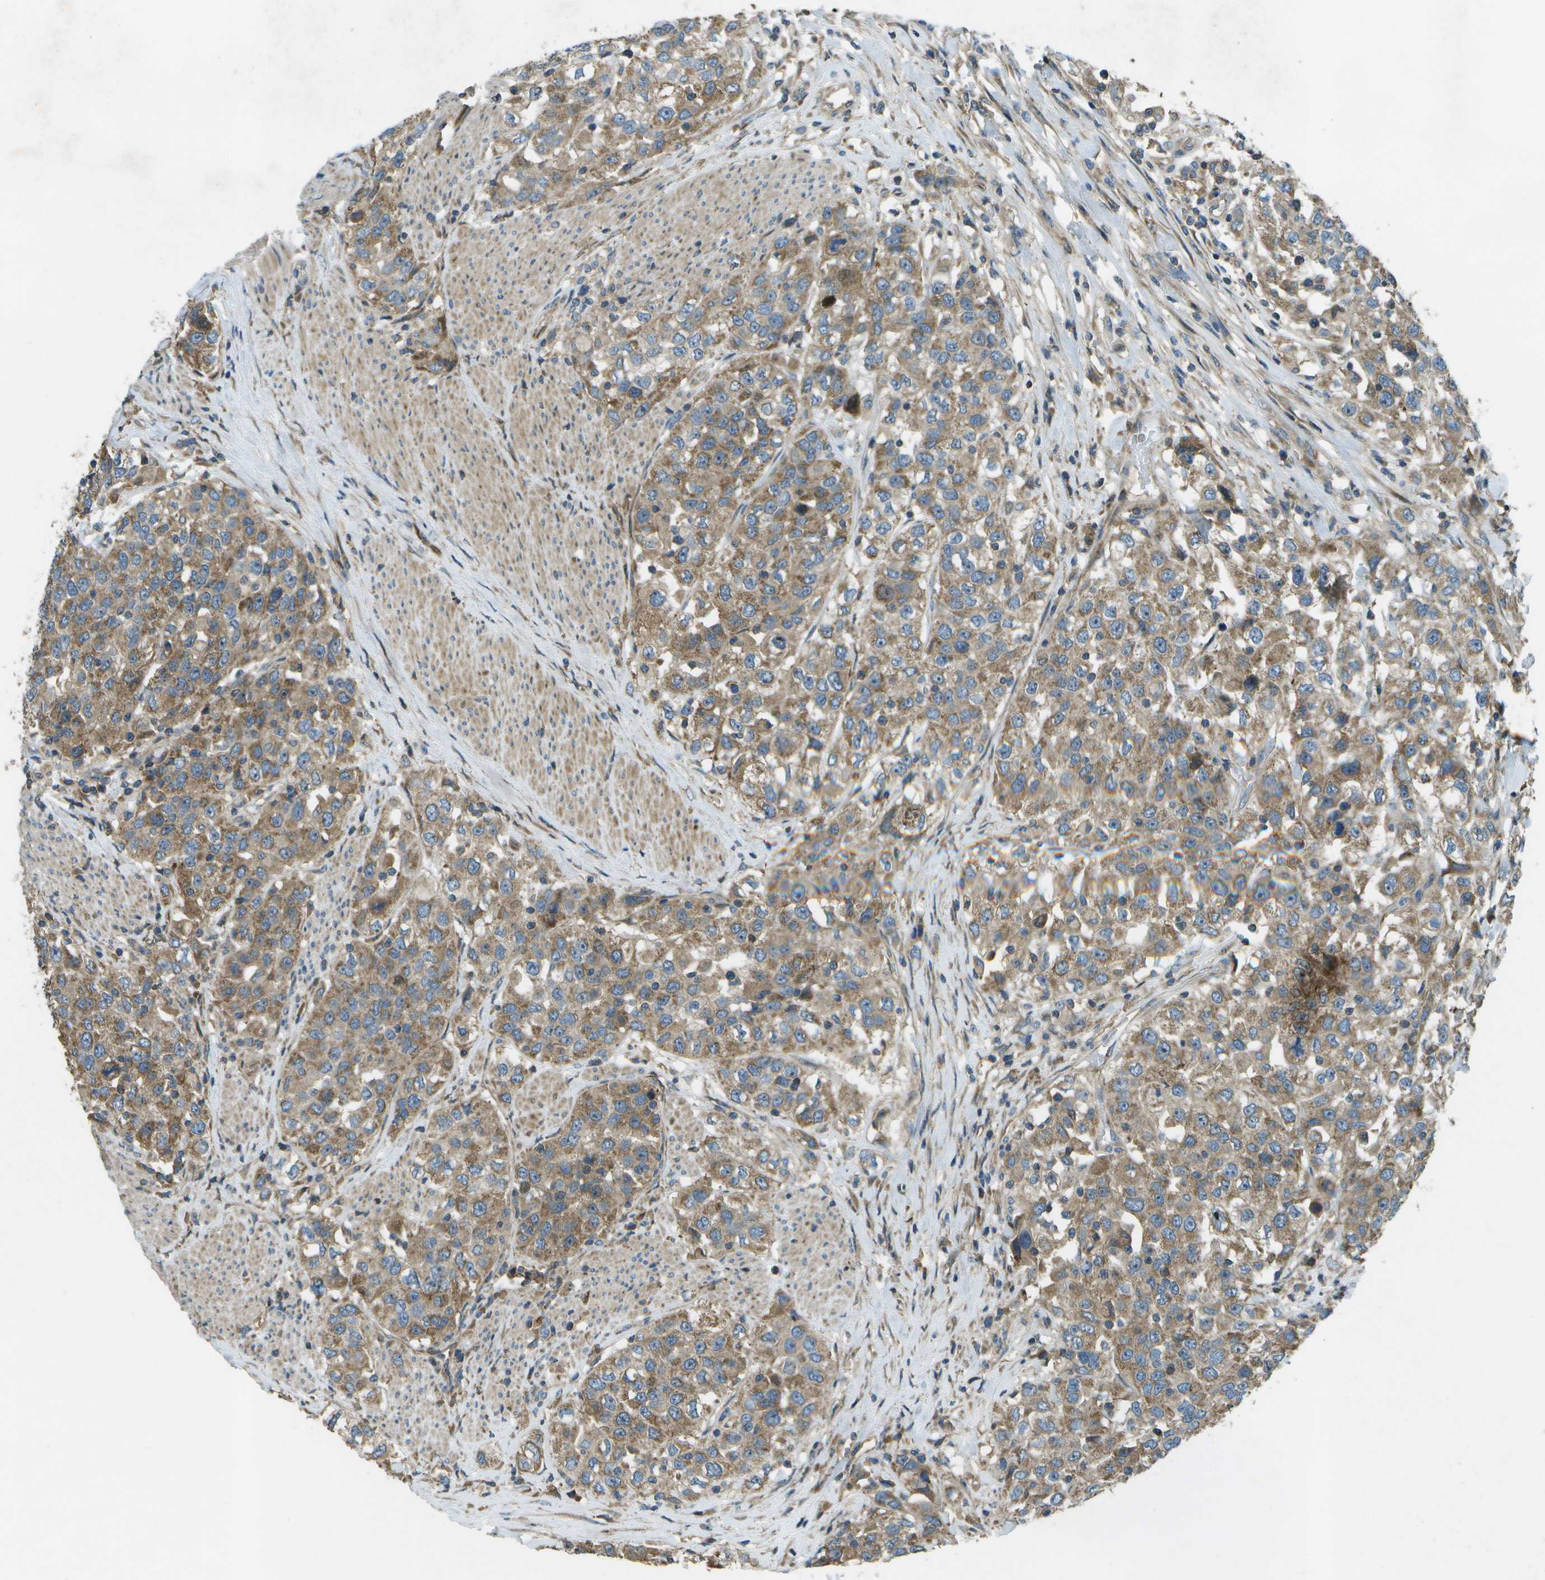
{"staining": {"intensity": "moderate", "quantity": ">75%", "location": "cytoplasmic/membranous"}, "tissue": "urothelial cancer", "cell_type": "Tumor cells", "image_type": "cancer", "snomed": [{"axis": "morphology", "description": "Urothelial carcinoma, High grade"}, {"axis": "topography", "description": "Urinary bladder"}], "caption": "Protein expression analysis of urothelial cancer demonstrates moderate cytoplasmic/membranous staining in approximately >75% of tumor cells. Using DAB (3,3'-diaminobenzidine) (brown) and hematoxylin (blue) stains, captured at high magnification using brightfield microscopy.", "gene": "PXYLP1", "patient": {"sex": "female", "age": 80}}